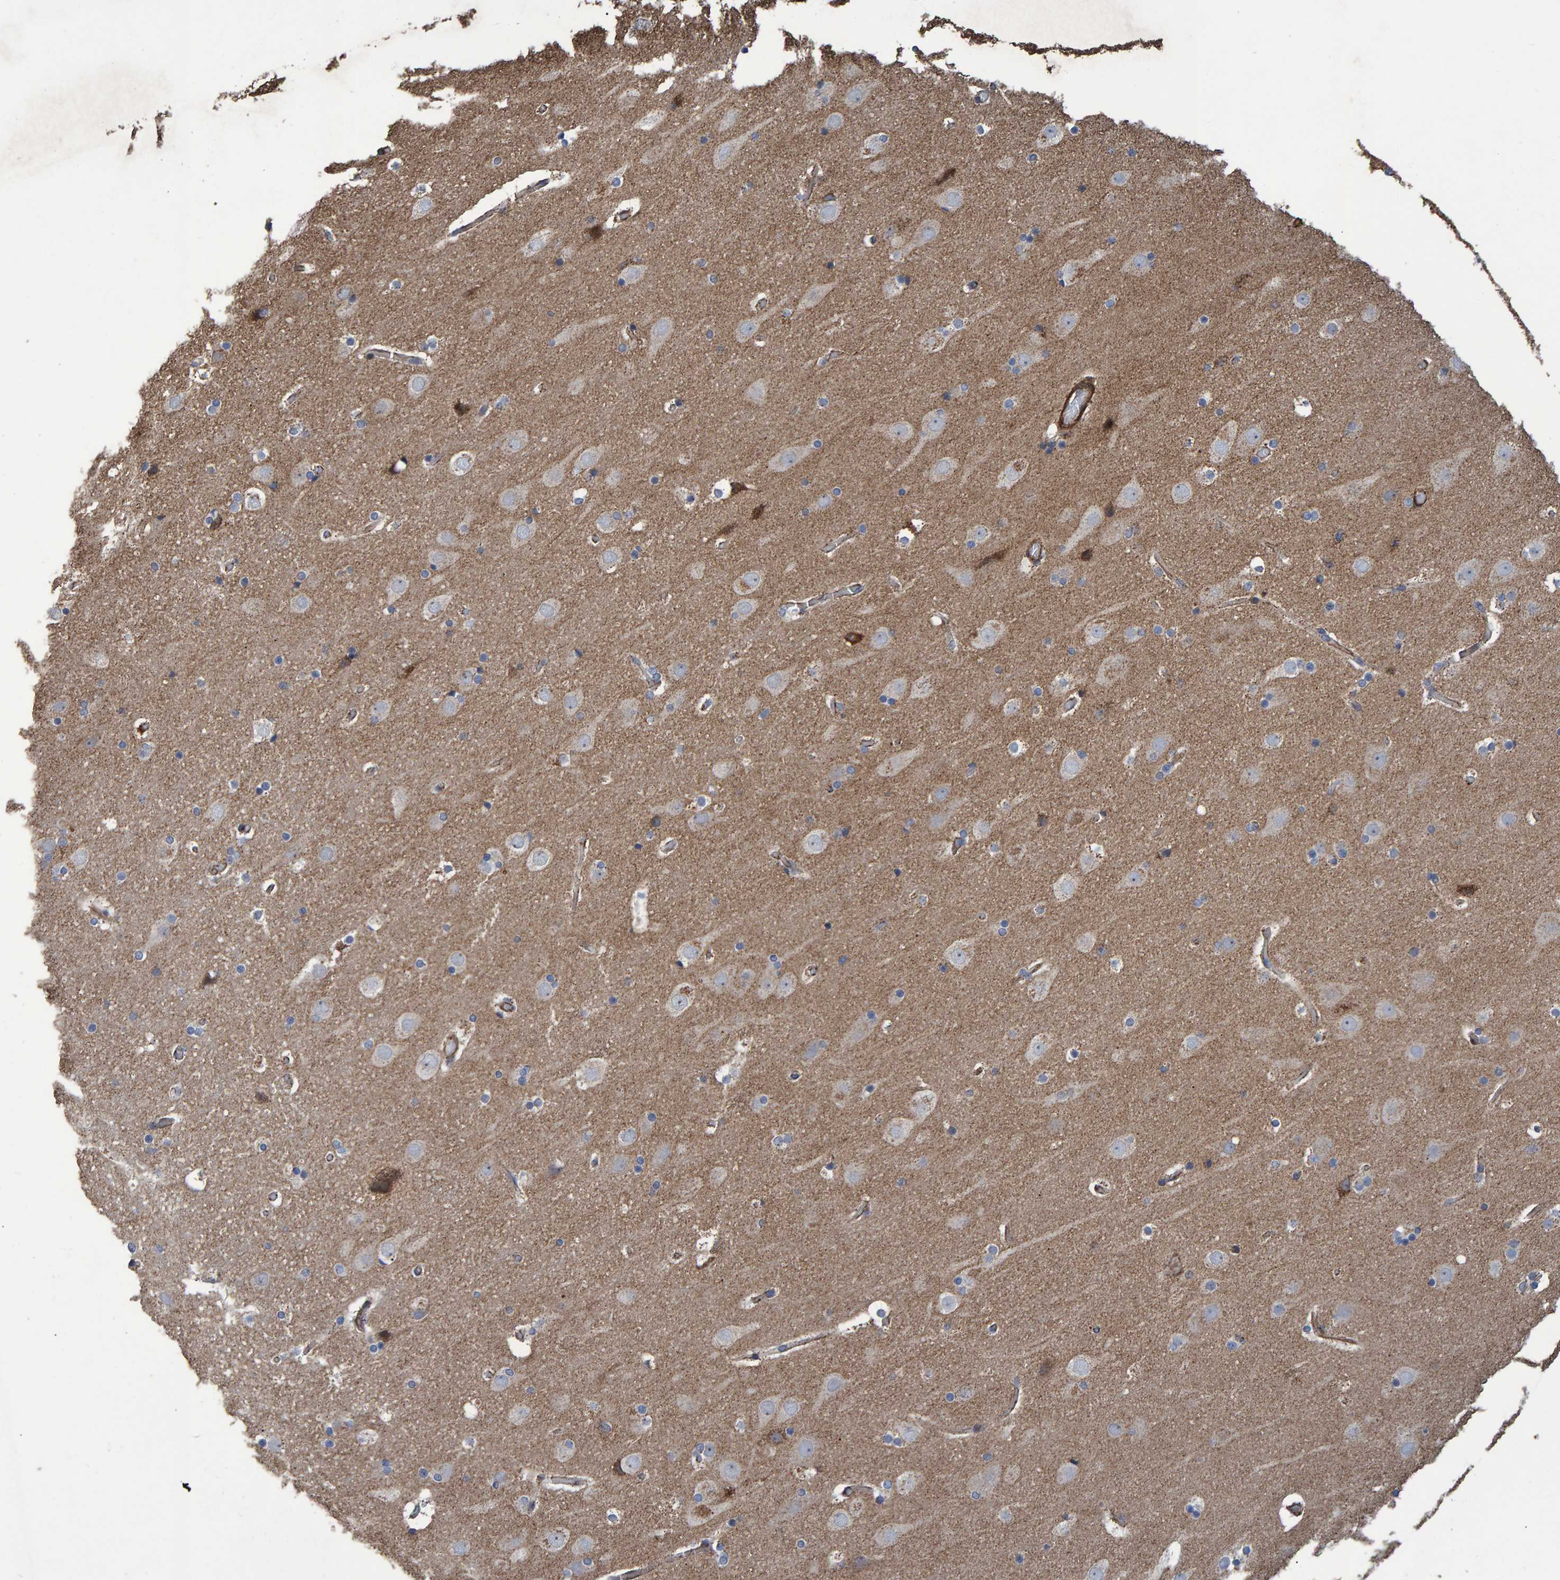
{"staining": {"intensity": "moderate", "quantity": "25%-75%", "location": "cytoplasmic/membranous"}, "tissue": "cerebral cortex", "cell_type": "Endothelial cells", "image_type": "normal", "snomed": [{"axis": "morphology", "description": "Normal tissue, NOS"}, {"axis": "topography", "description": "Cerebral cortex"}], "caption": "IHC of normal cerebral cortex displays medium levels of moderate cytoplasmic/membranous expression in approximately 25%-75% of endothelial cells.", "gene": "SLIT2", "patient": {"sex": "male", "age": 57}}